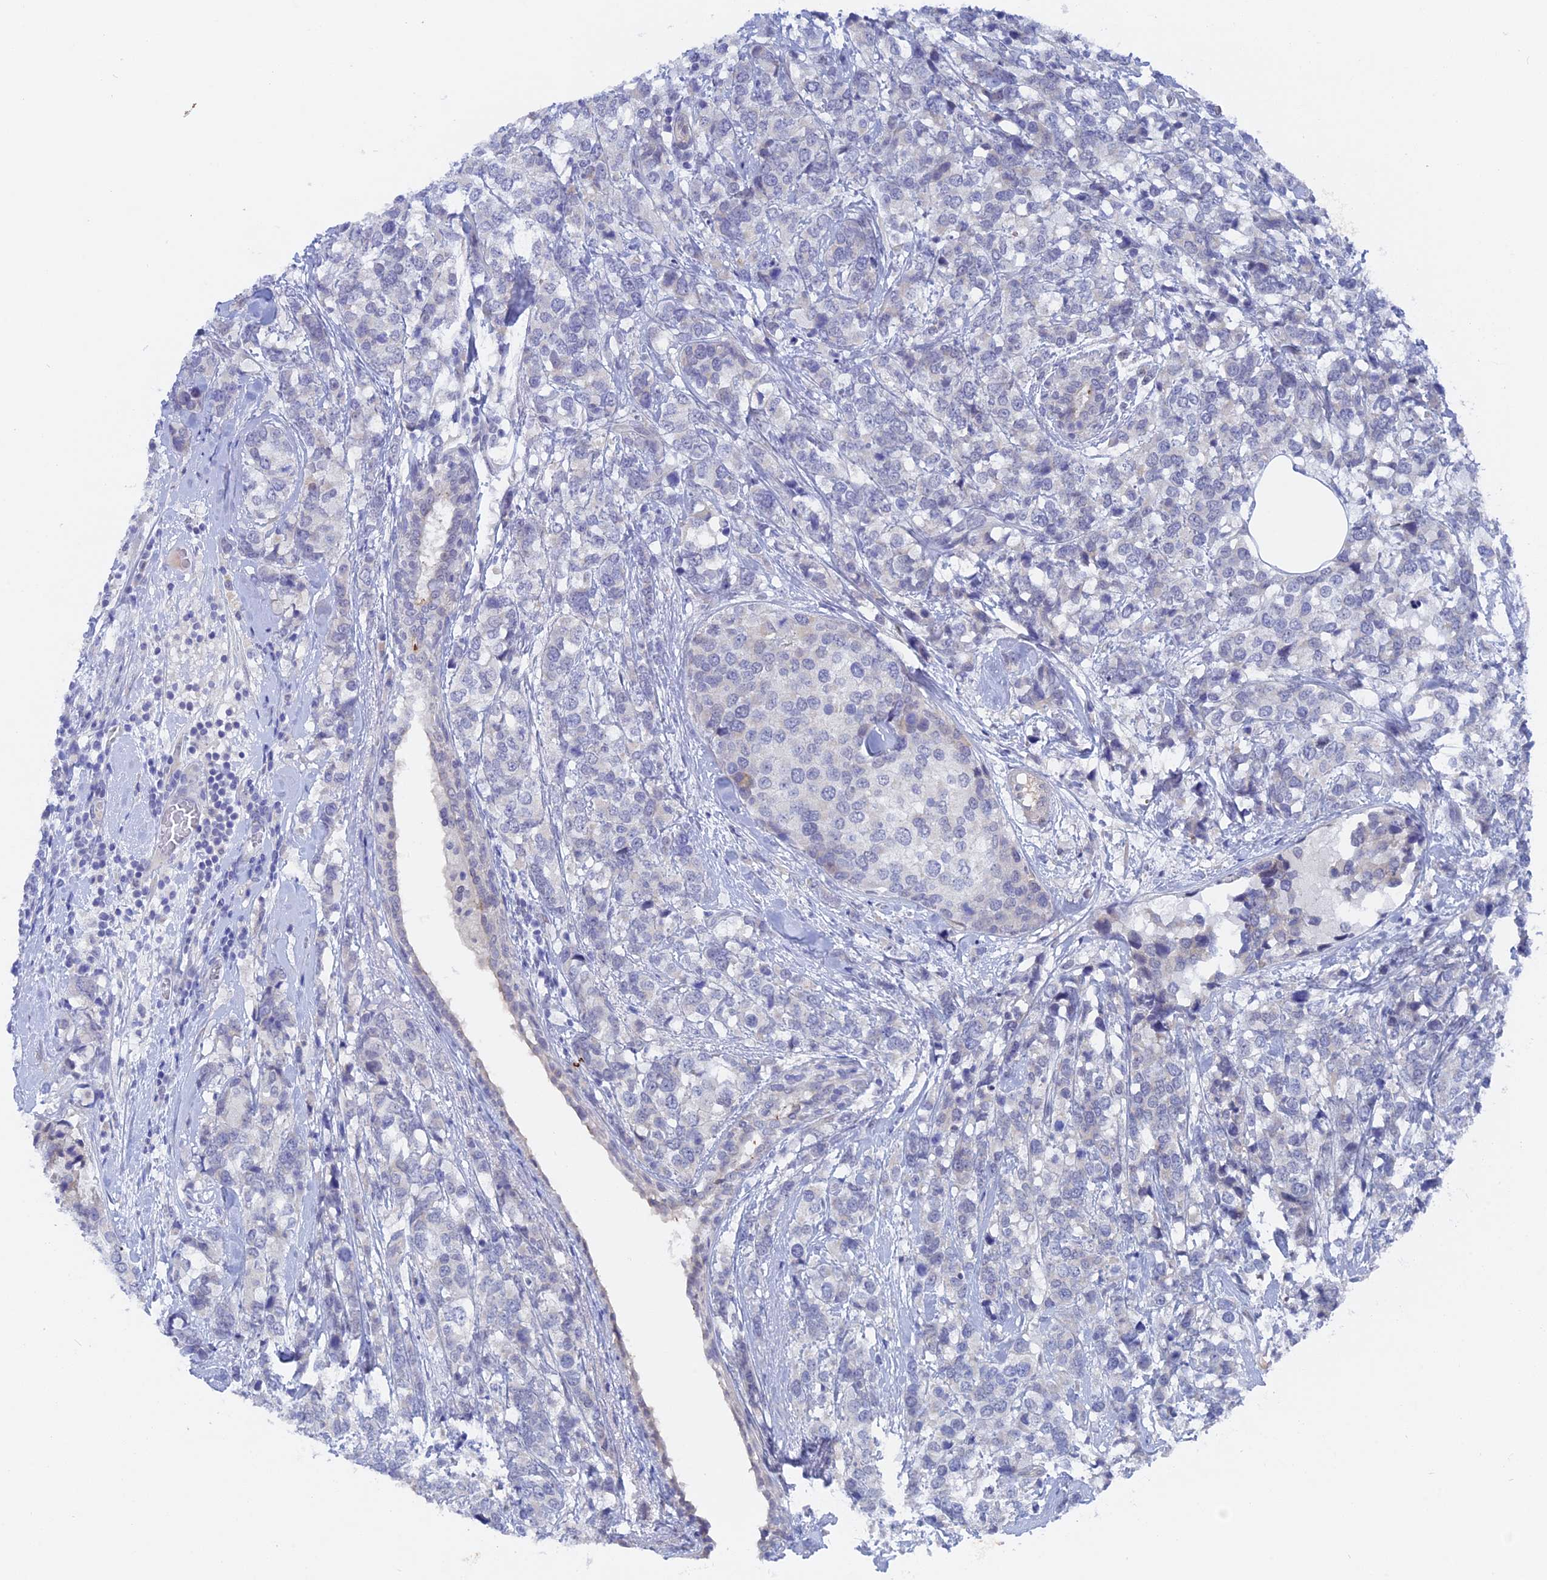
{"staining": {"intensity": "negative", "quantity": "none", "location": "none"}, "tissue": "breast cancer", "cell_type": "Tumor cells", "image_type": "cancer", "snomed": [{"axis": "morphology", "description": "Lobular carcinoma"}, {"axis": "topography", "description": "Breast"}], "caption": "There is no significant positivity in tumor cells of breast cancer (lobular carcinoma).", "gene": "DACT3", "patient": {"sex": "female", "age": 59}}